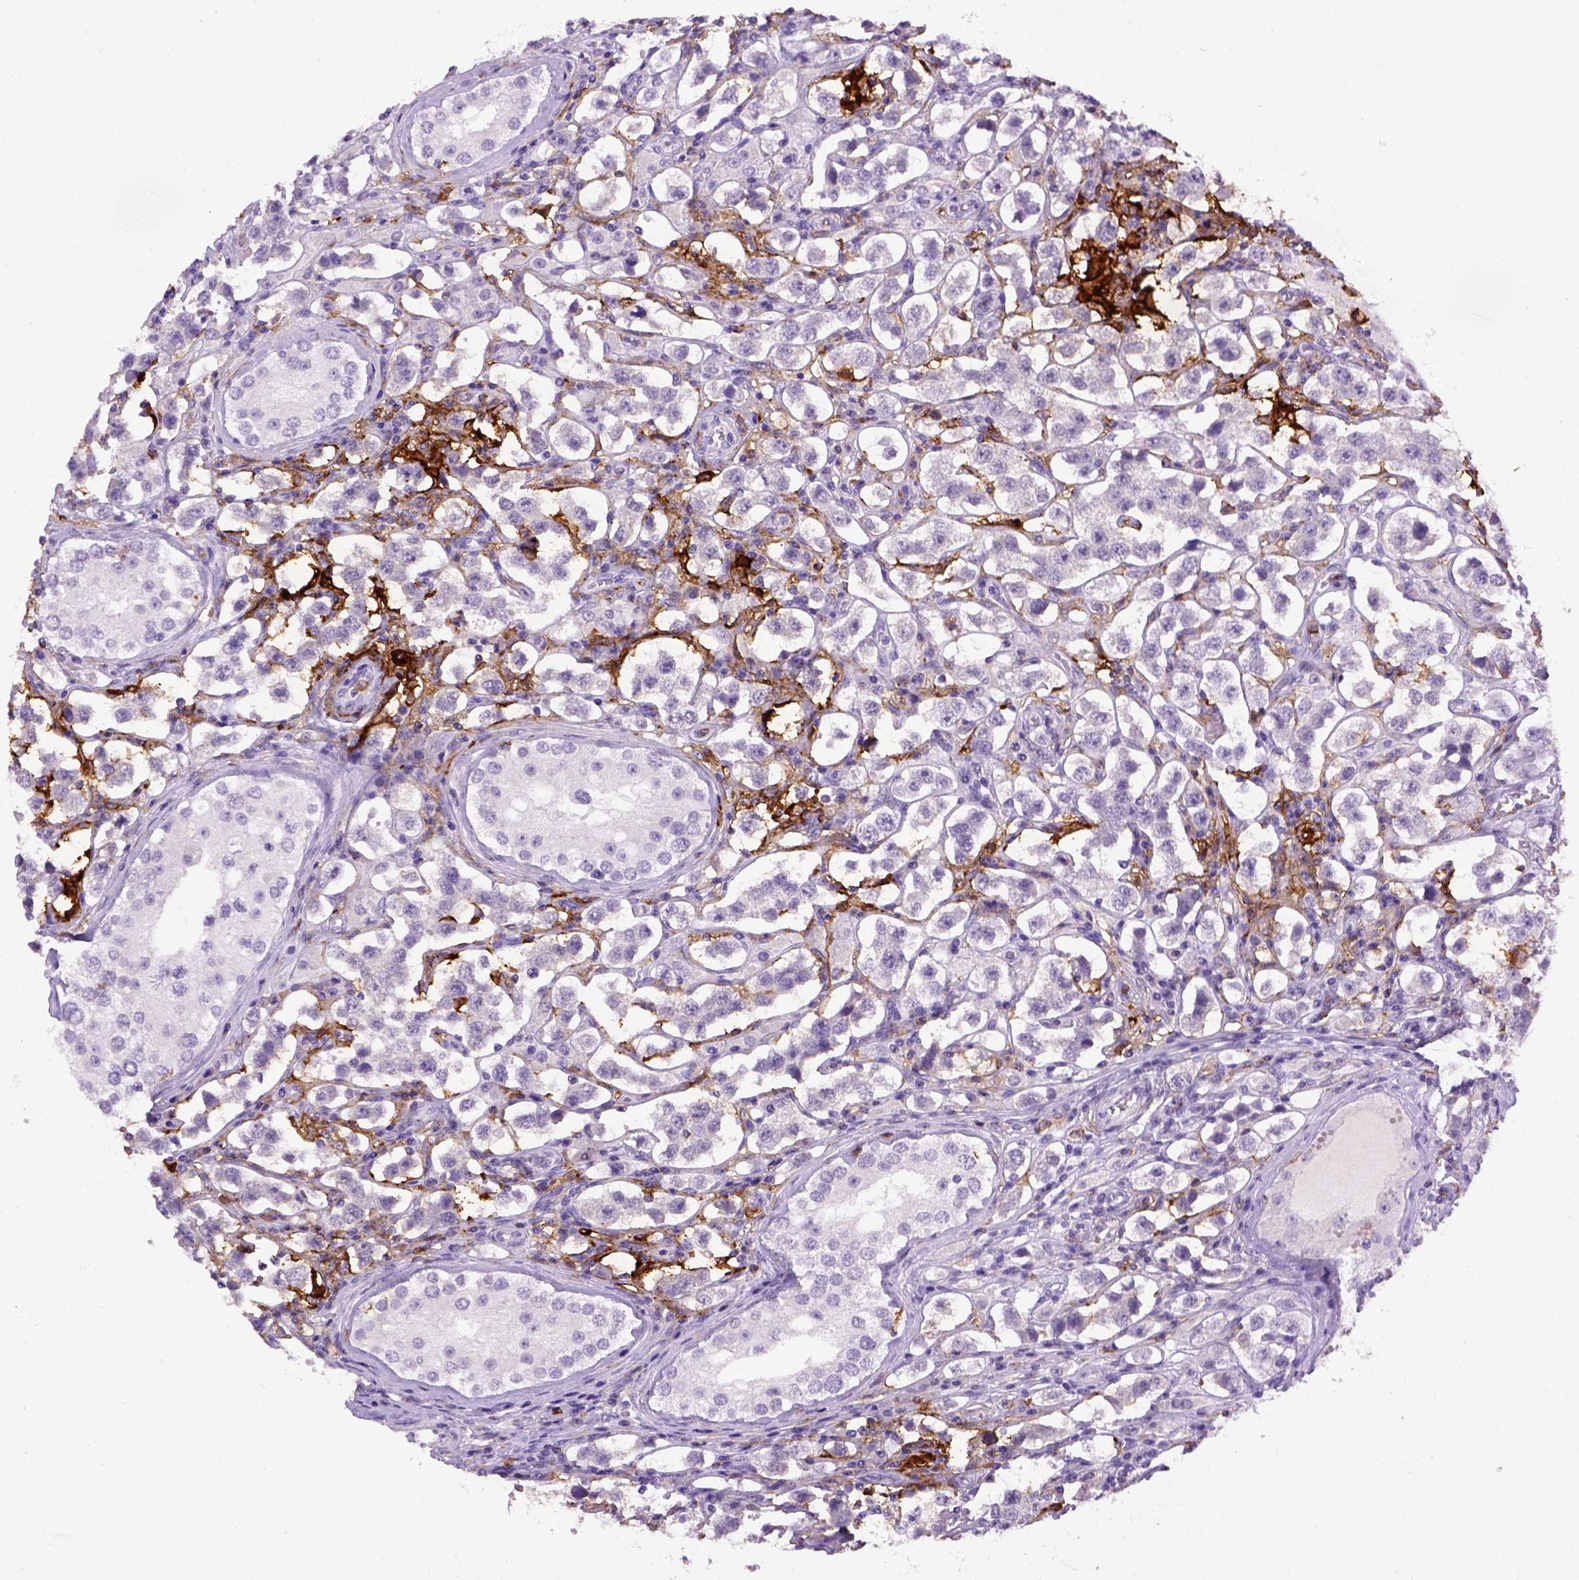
{"staining": {"intensity": "negative", "quantity": "none", "location": "none"}, "tissue": "testis cancer", "cell_type": "Tumor cells", "image_type": "cancer", "snomed": [{"axis": "morphology", "description": "Seminoma, NOS"}, {"axis": "topography", "description": "Testis"}], "caption": "Immunohistochemistry of human testis seminoma displays no positivity in tumor cells.", "gene": "ITGAX", "patient": {"sex": "male", "age": 37}}